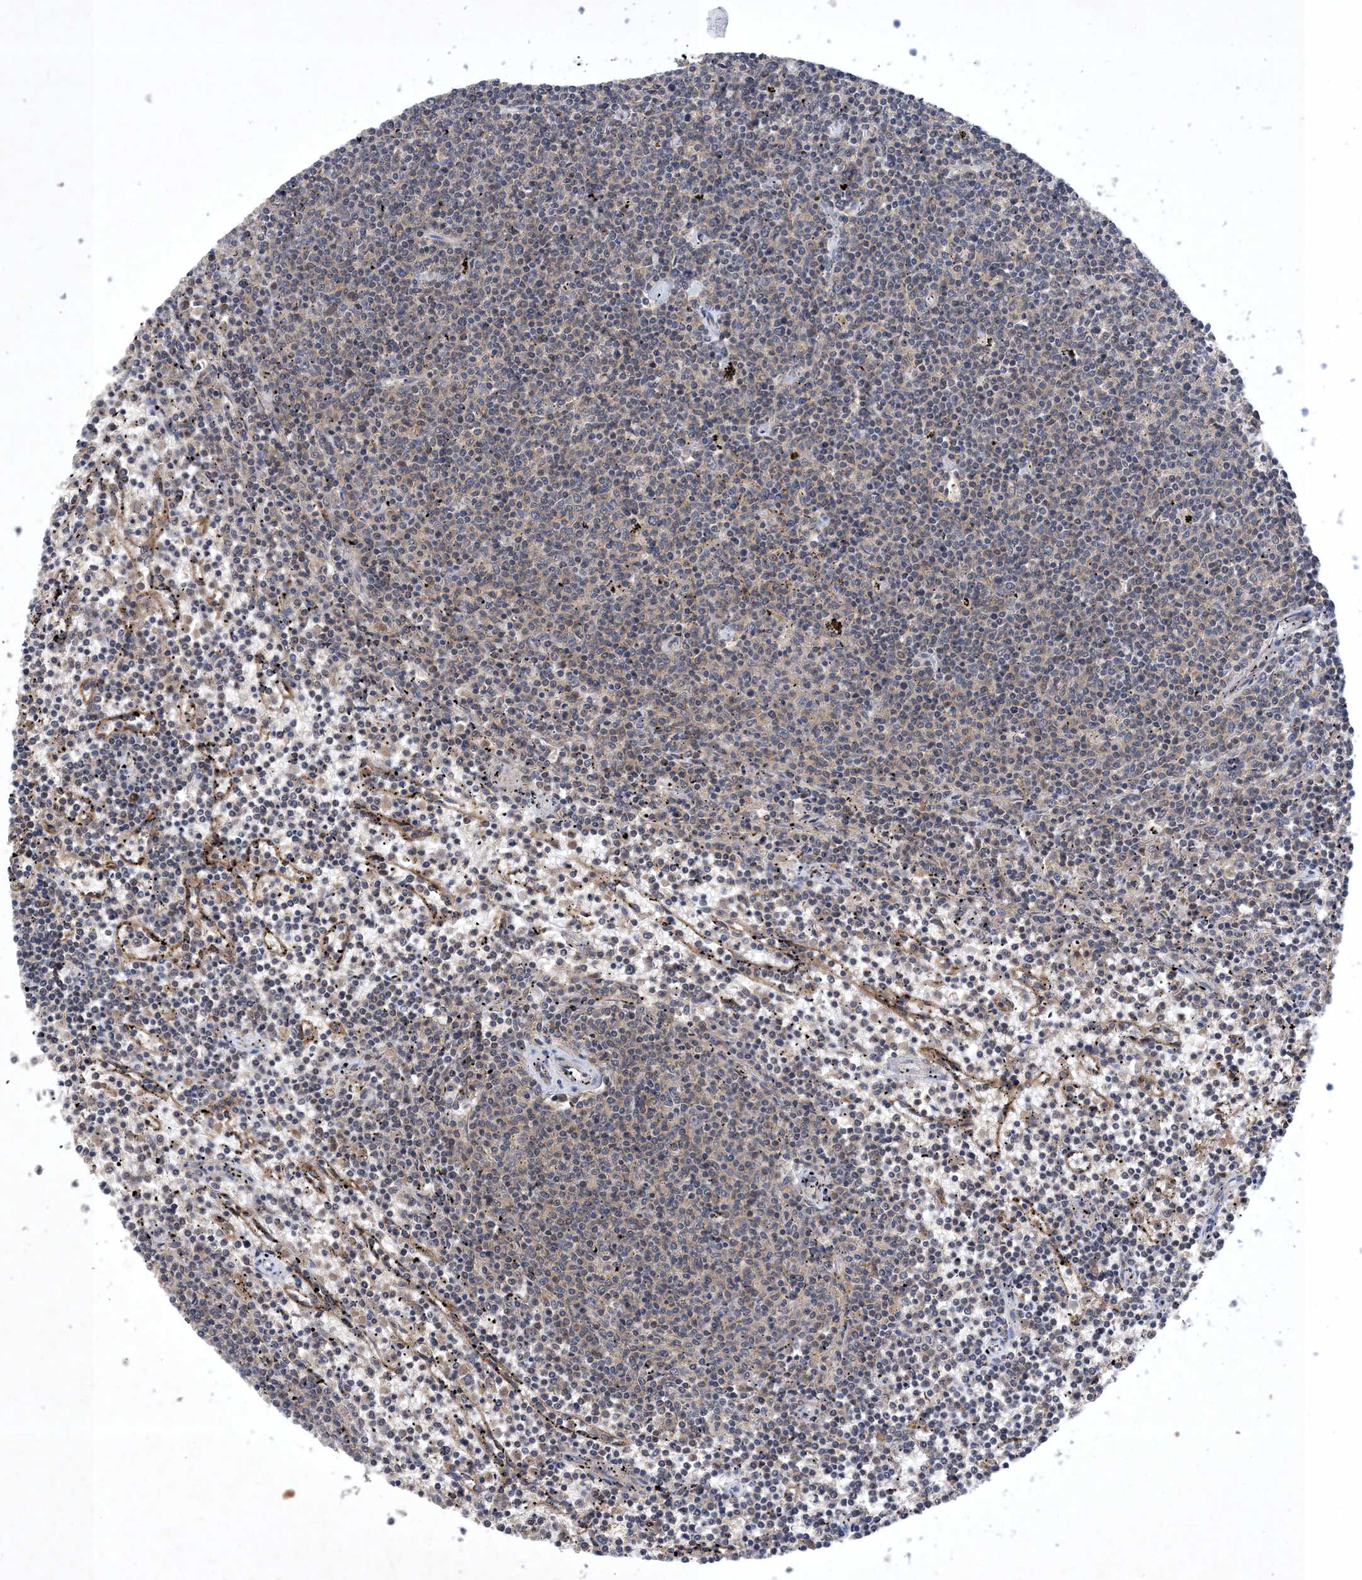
{"staining": {"intensity": "negative", "quantity": "none", "location": "none"}, "tissue": "lymphoma", "cell_type": "Tumor cells", "image_type": "cancer", "snomed": [{"axis": "morphology", "description": "Malignant lymphoma, non-Hodgkin's type, Low grade"}, {"axis": "topography", "description": "Spleen"}], "caption": "A high-resolution histopathology image shows immunohistochemistry staining of lymphoma, which shows no significant positivity in tumor cells.", "gene": "STK19", "patient": {"sex": "female", "age": 50}}